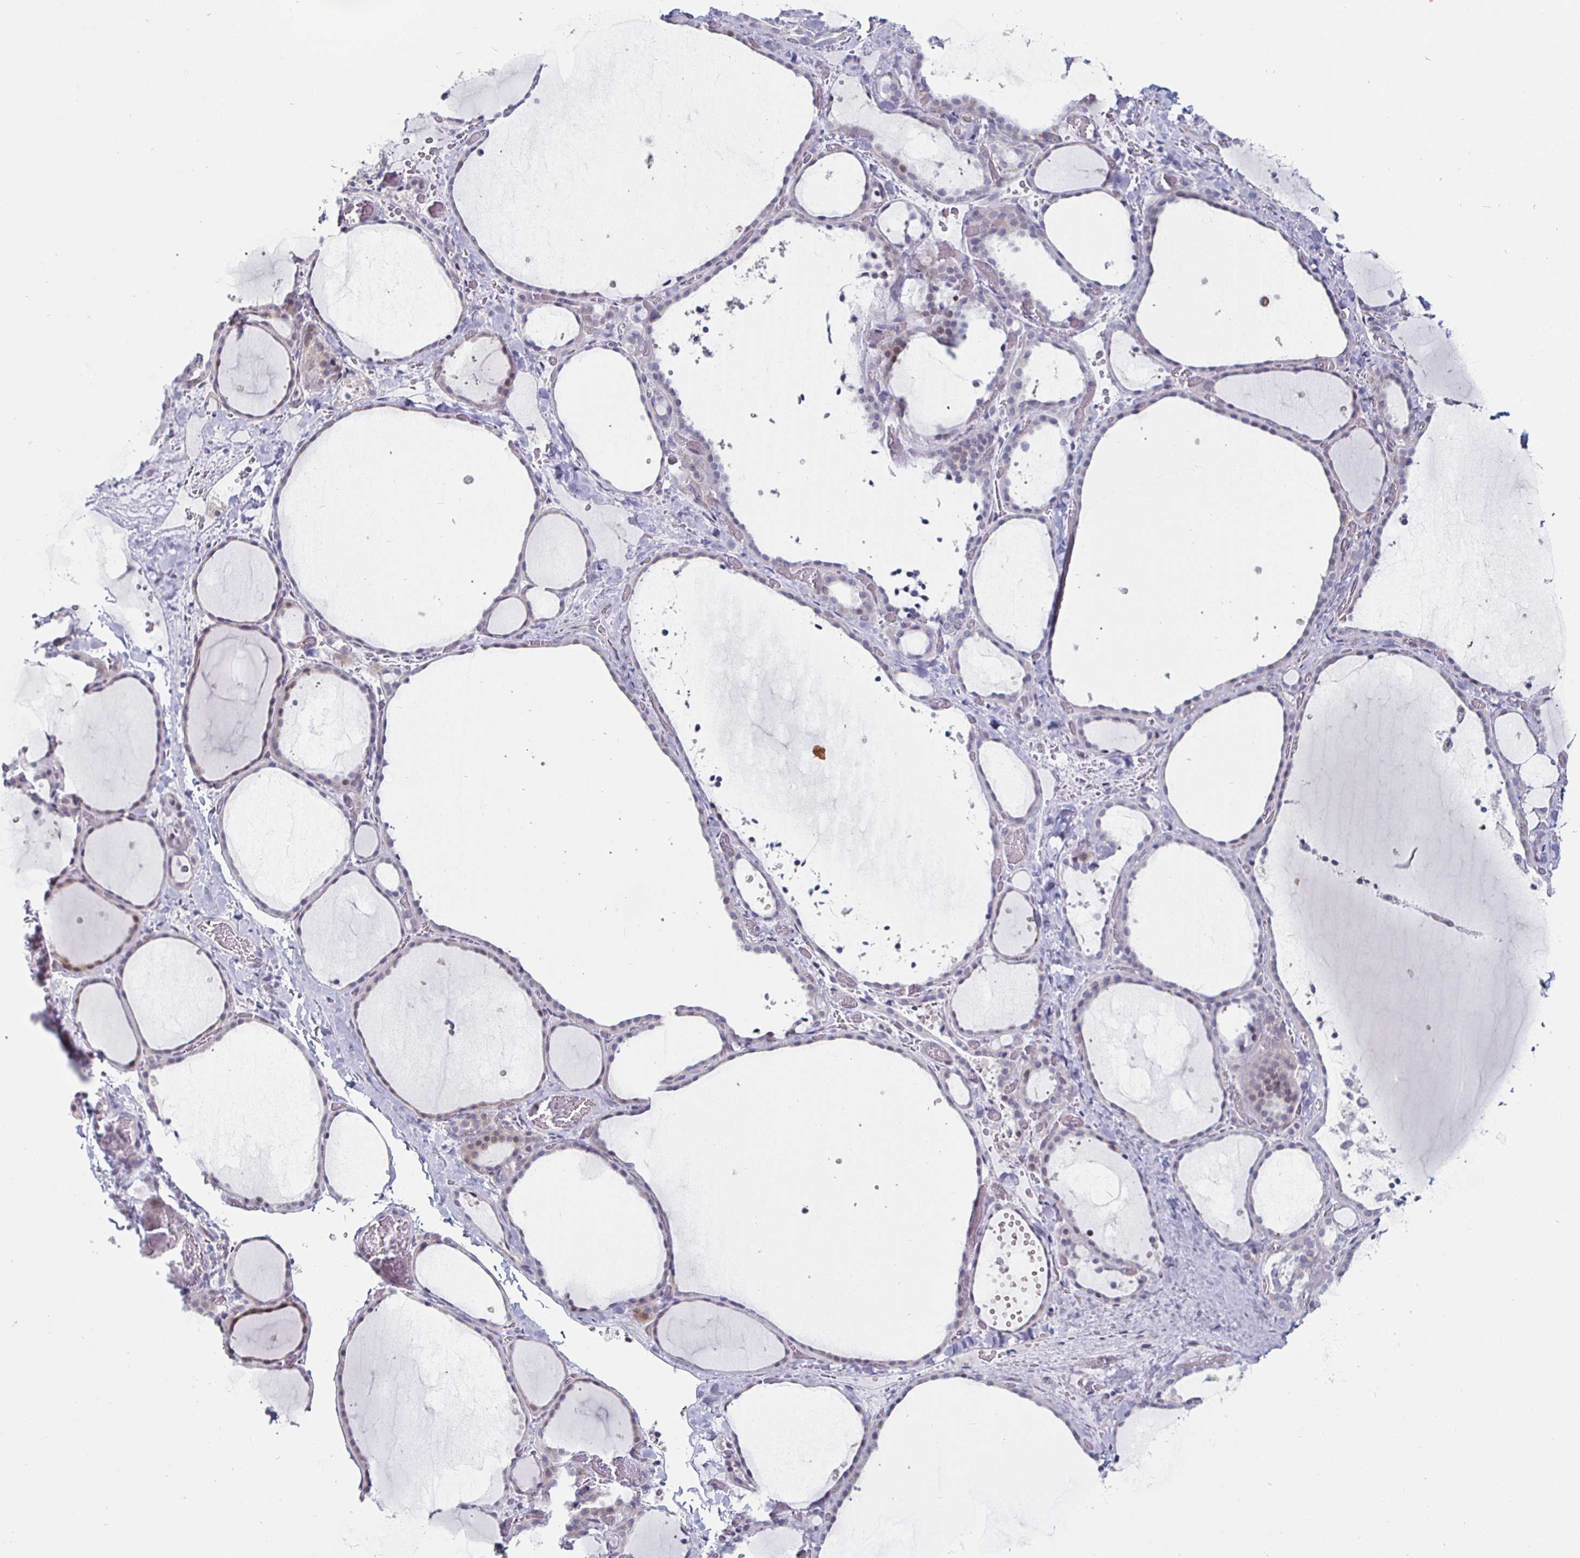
{"staining": {"intensity": "negative", "quantity": "none", "location": "none"}, "tissue": "thyroid gland", "cell_type": "Glandular cells", "image_type": "normal", "snomed": [{"axis": "morphology", "description": "Normal tissue, NOS"}, {"axis": "topography", "description": "Thyroid gland"}], "caption": "A high-resolution image shows immunohistochemistry (IHC) staining of benign thyroid gland, which displays no significant staining in glandular cells. (DAB (3,3'-diaminobenzidine) immunohistochemistry with hematoxylin counter stain).", "gene": "DMRTB1", "patient": {"sex": "female", "age": 36}}